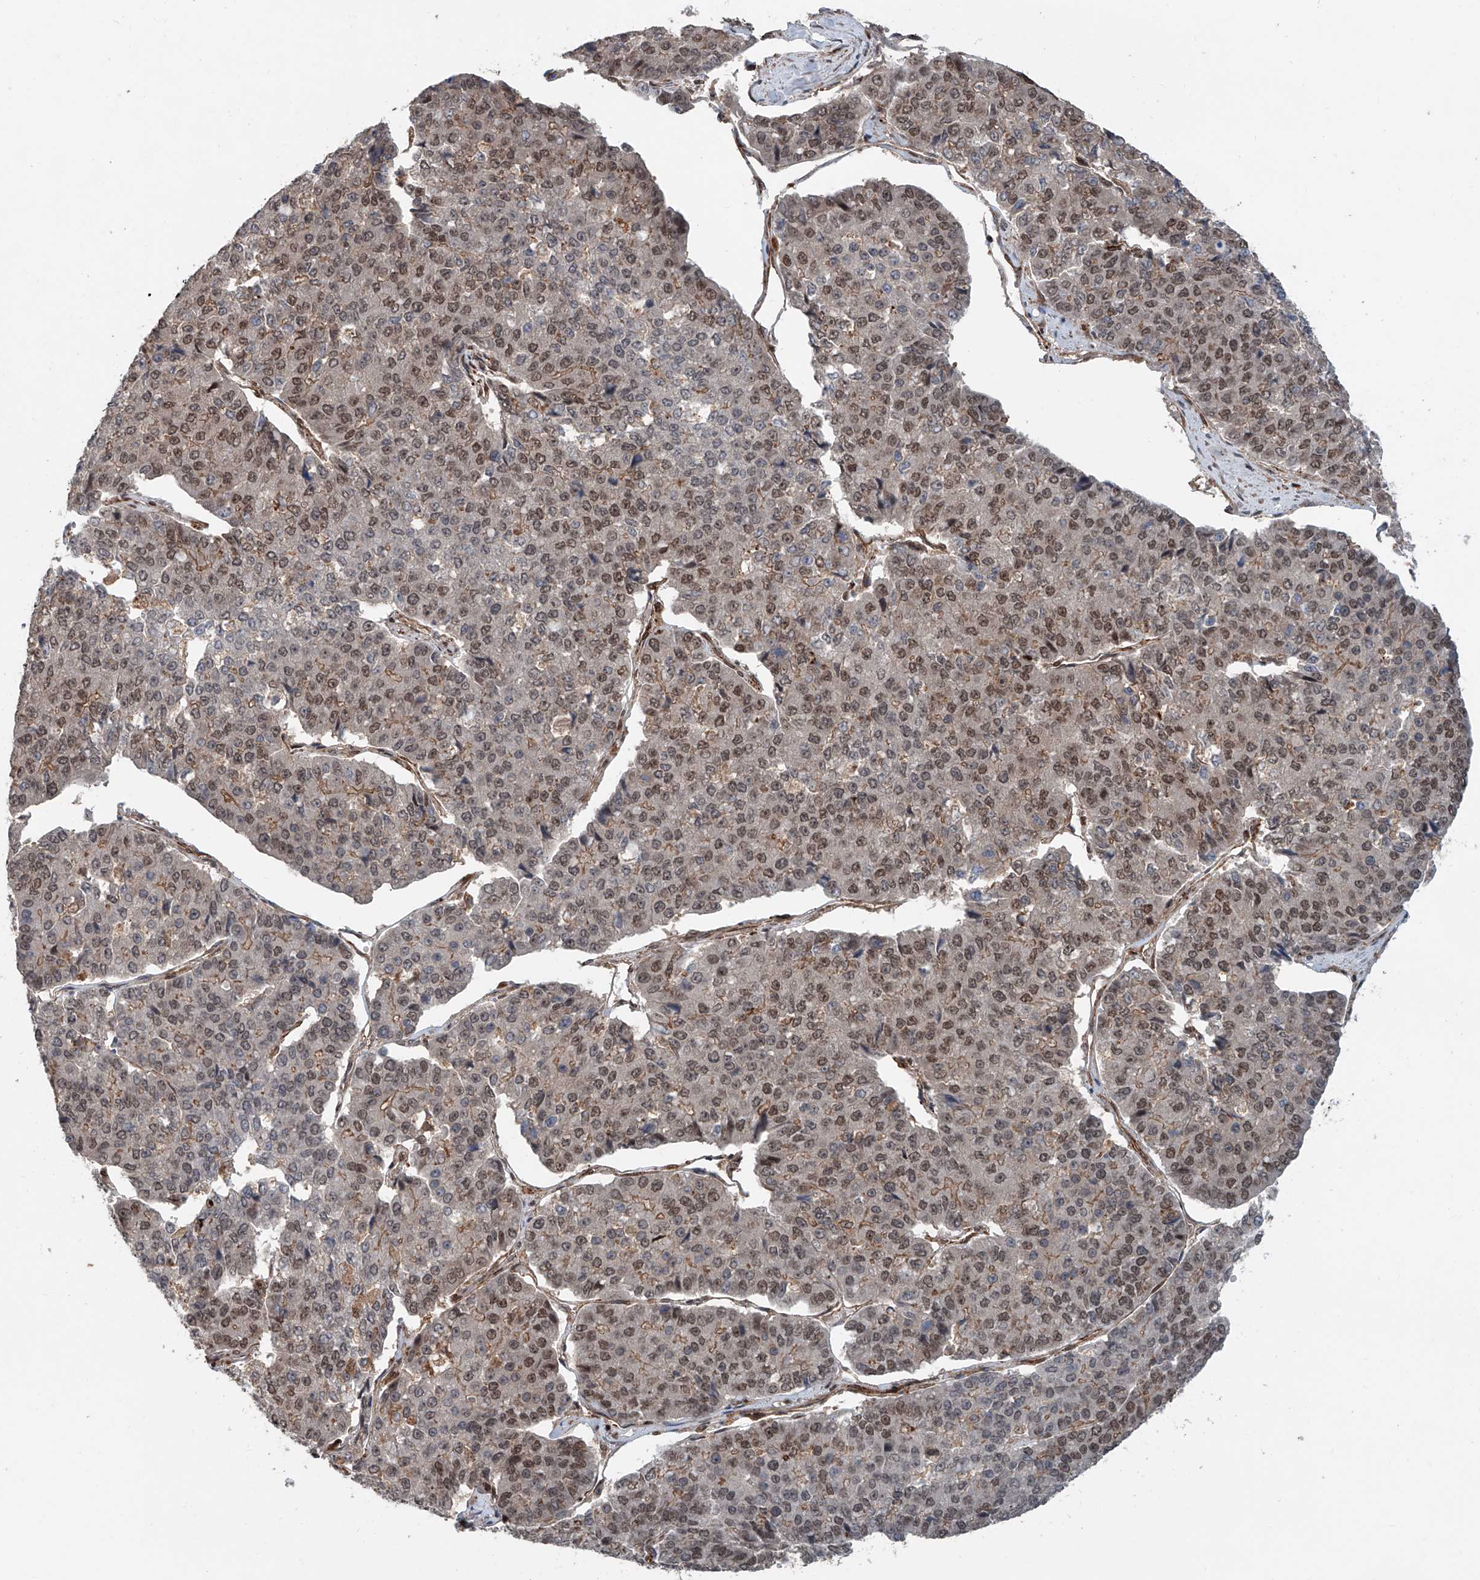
{"staining": {"intensity": "moderate", "quantity": "25%-75%", "location": "nuclear"}, "tissue": "pancreatic cancer", "cell_type": "Tumor cells", "image_type": "cancer", "snomed": [{"axis": "morphology", "description": "Adenocarcinoma, NOS"}, {"axis": "topography", "description": "Pancreas"}], "caption": "This photomicrograph exhibits immunohistochemistry staining of human adenocarcinoma (pancreatic), with medium moderate nuclear expression in about 25%-75% of tumor cells.", "gene": "SDE2", "patient": {"sex": "male", "age": 50}}